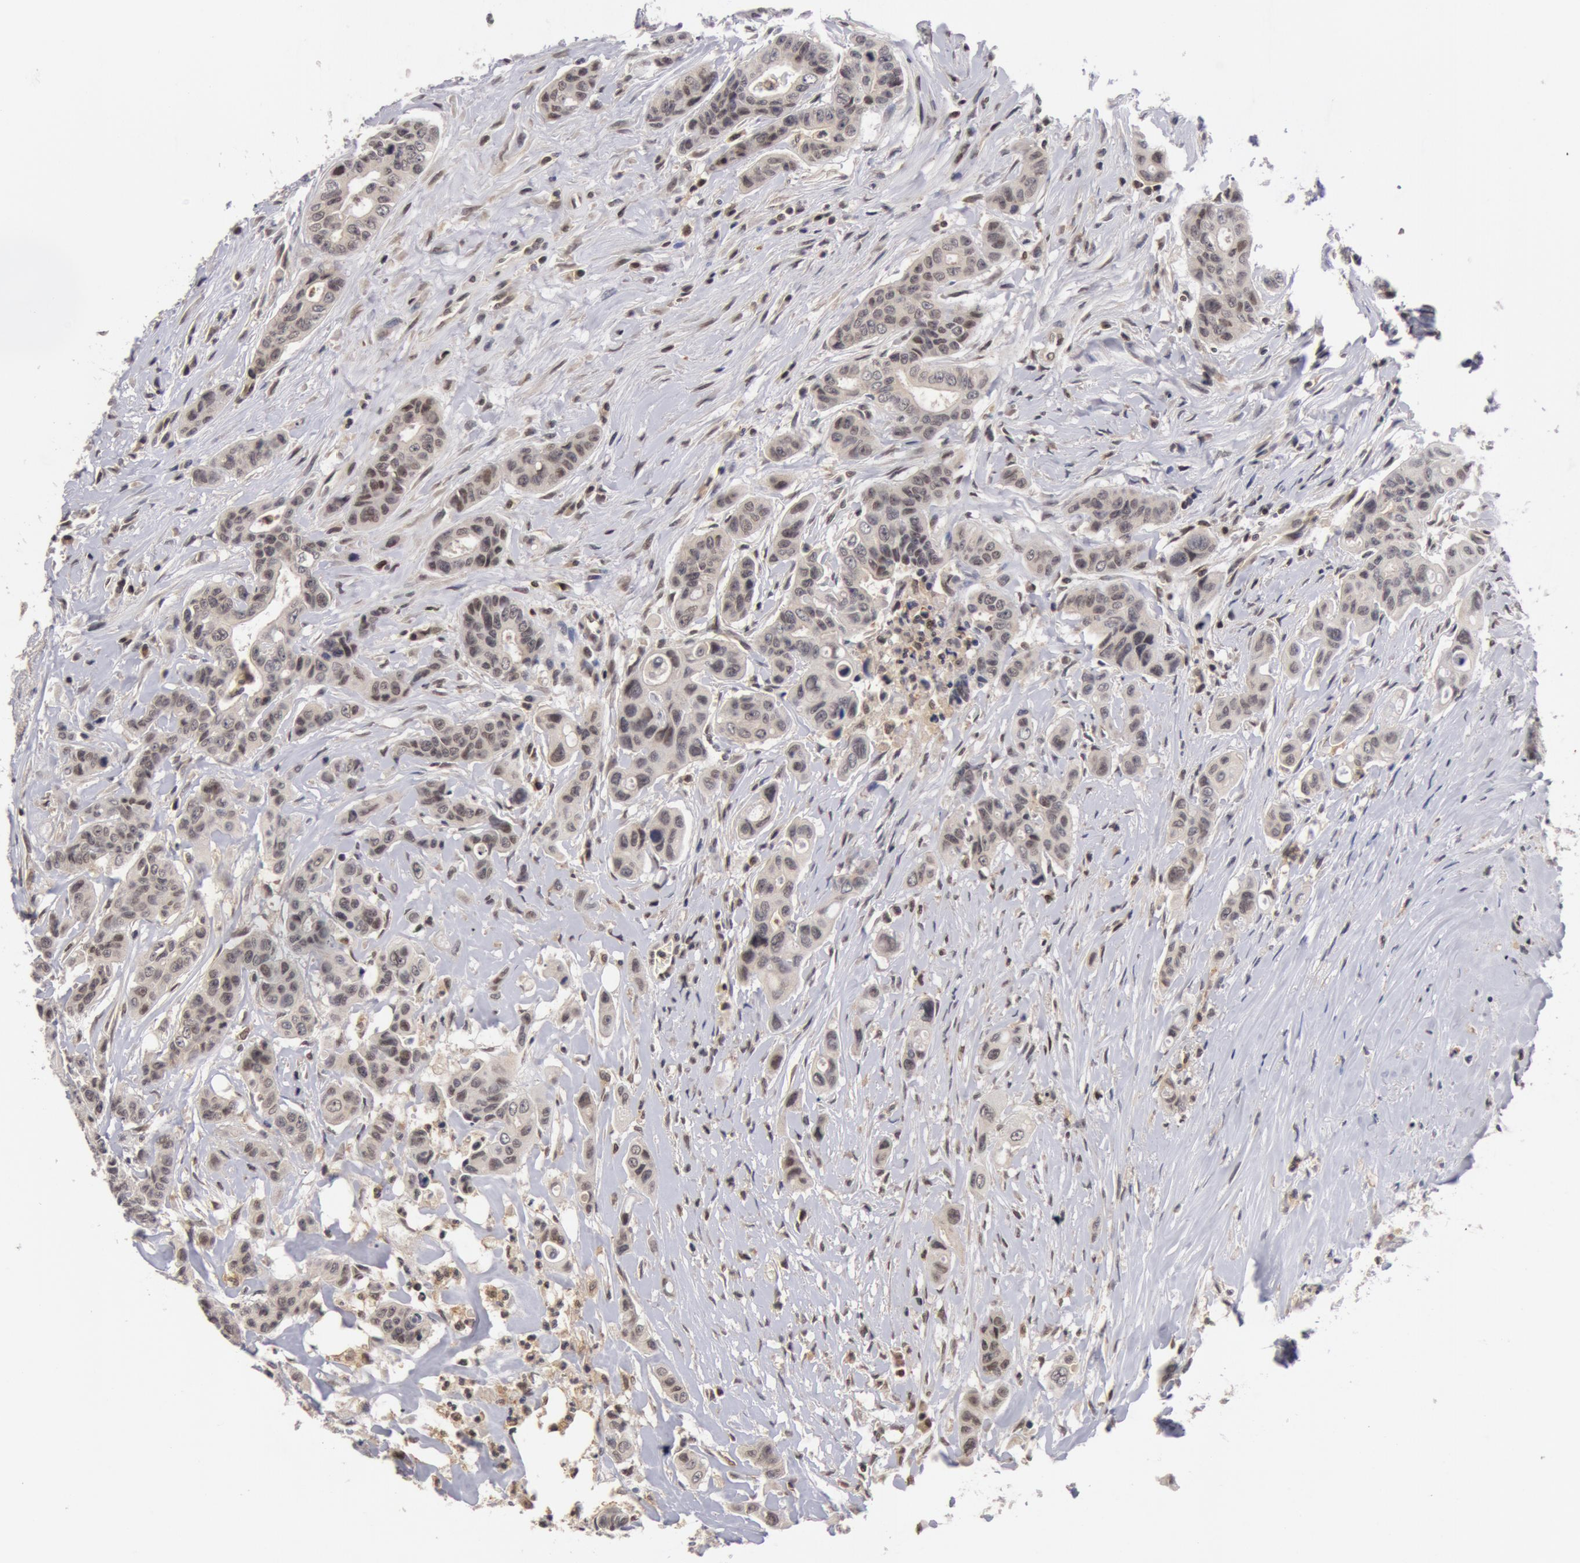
{"staining": {"intensity": "weak", "quantity": "<25%", "location": "nuclear"}, "tissue": "colorectal cancer", "cell_type": "Tumor cells", "image_type": "cancer", "snomed": [{"axis": "morphology", "description": "Adenocarcinoma, NOS"}, {"axis": "topography", "description": "Colon"}], "caption": "Colorectal cancer (adenocarcinoma) stained for a protein using IHC reveals no positivity tumor cells.", "gene": "ZNF350", "patient": {"sex": "female", "age": 70}}